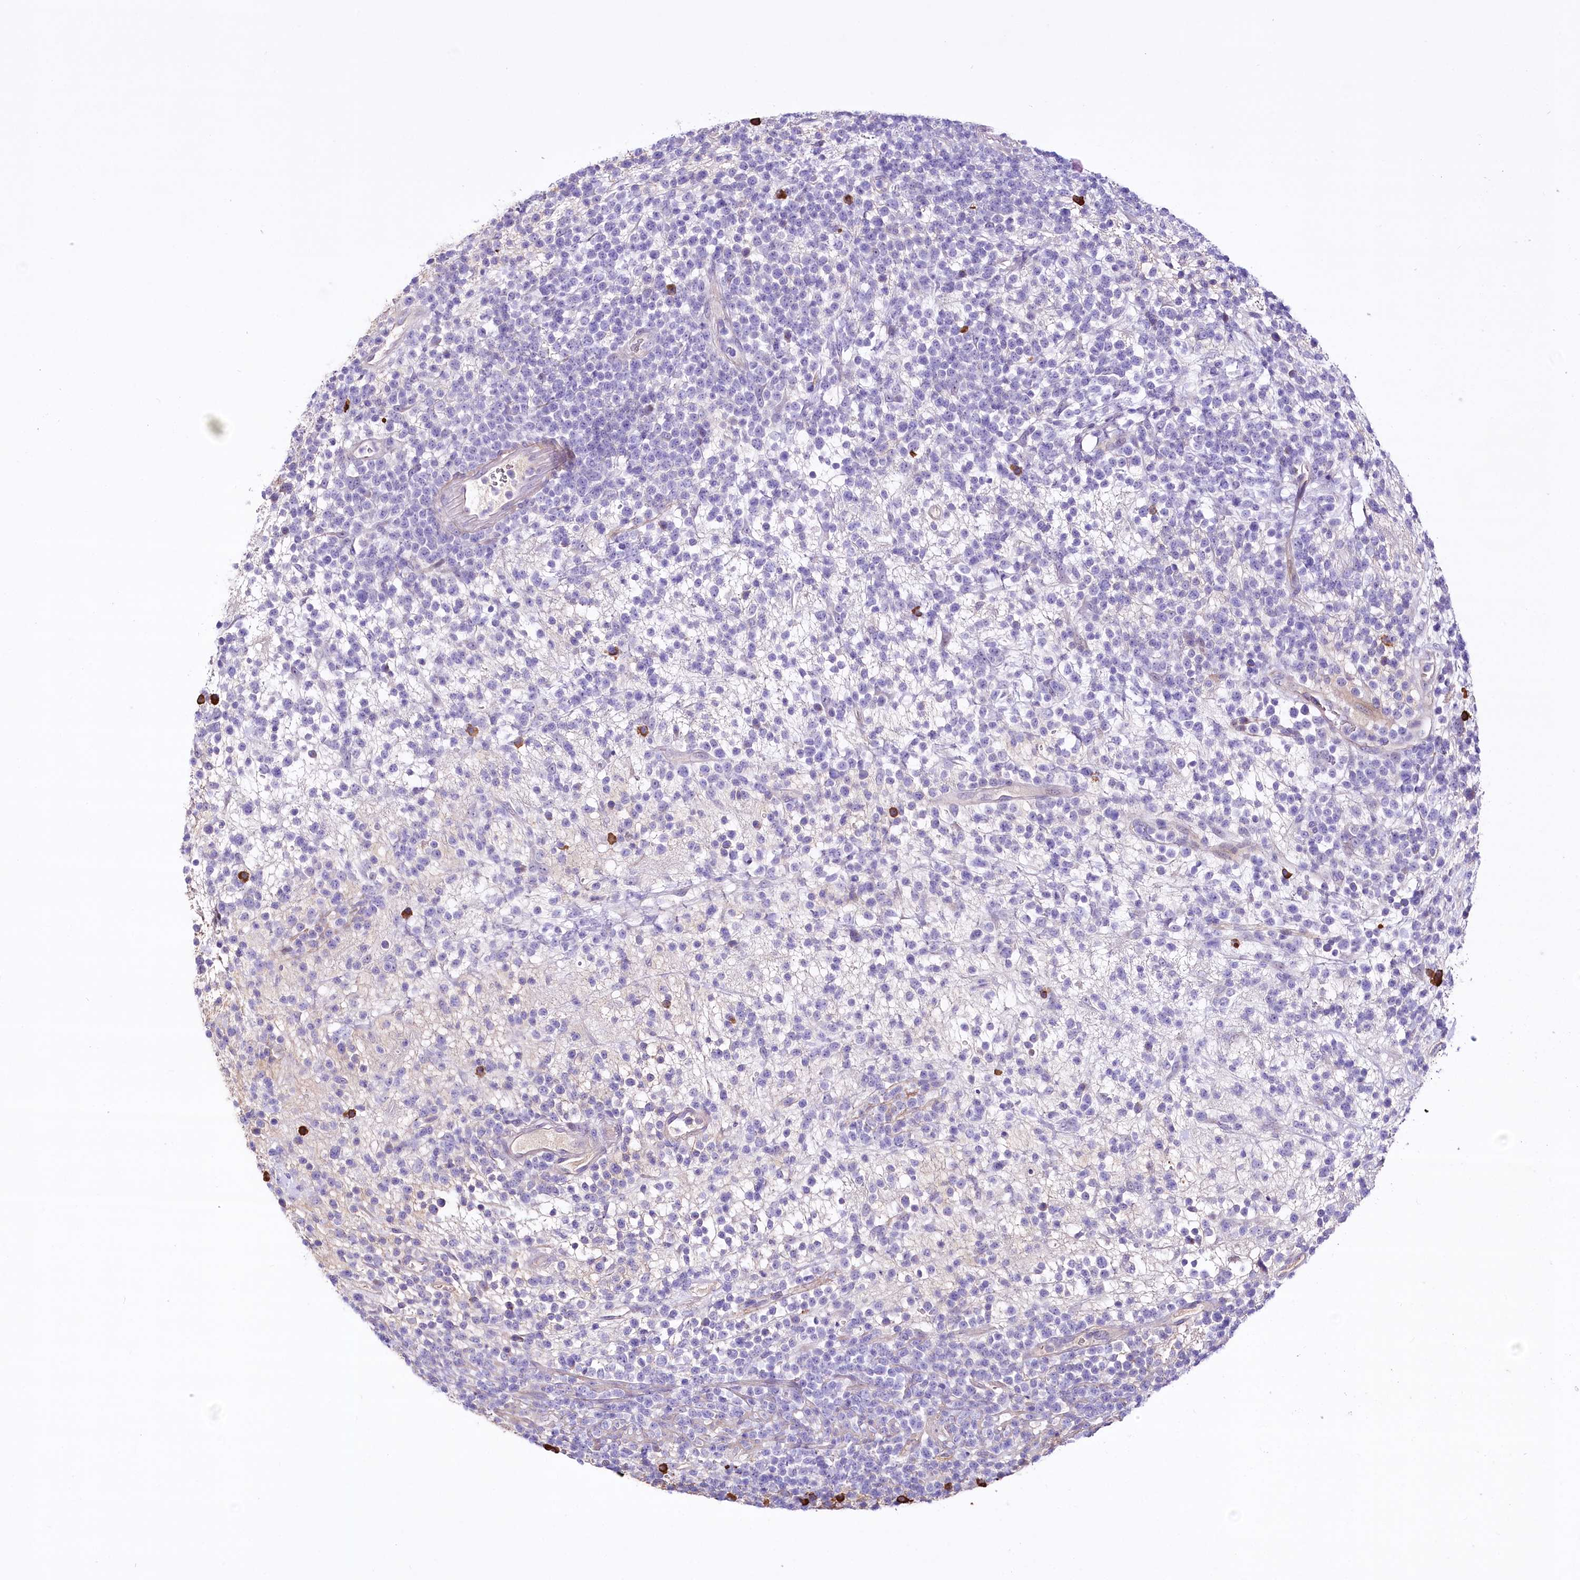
{"staining": {"intensity": "negative", "quantity": "none", "location": "none"}, "tissue": "lymphoma", "cell_type": "Tumor cells", "image_type": "cancer", "snomed": [{"axis": "morphology", "description": "Malignant lymphoma, non-Hodgkin's type, High grade"}, {"axis": "topography", "description": "Colon"}], "caption": "This is an IHC image of human malignant lymphoma, non-Hodgkin's type (high-grade). There is no positivity in tumor cells.", "gene": "CEP164", "patient": {"sex": "female", "age": 53}}